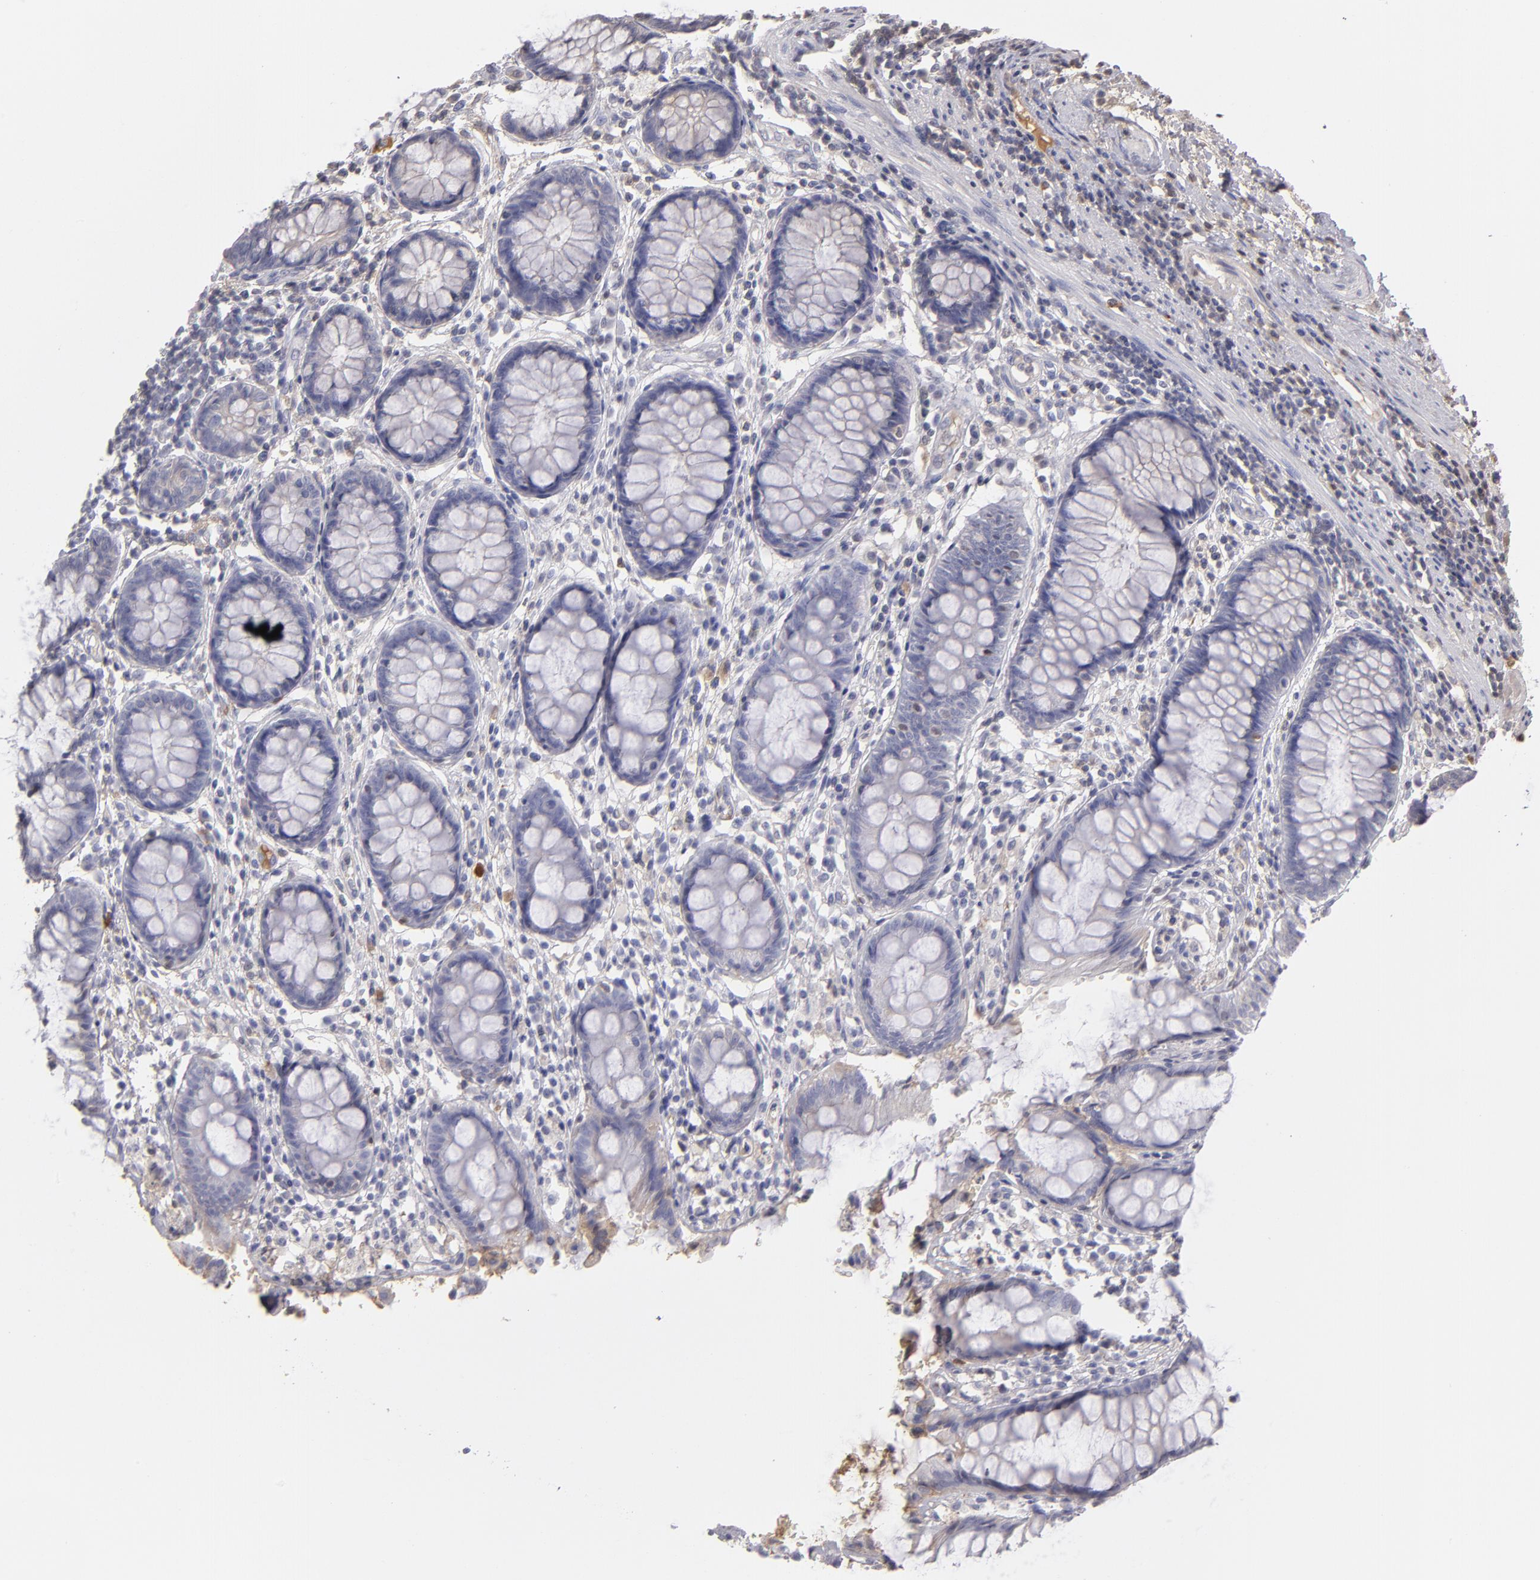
{"staining": {"intensity": "negative", "quantity": "none", "location": "none"}, "tissue": "rectum", "cell_type": "Glandular cells", "image_type": "normal", "snomed": [{"axis": "morphology", "description": "Normal tissue, NOS"}, {"axis": "topography", "description": "Rectum"}], "caption": "This is a histopathology image of immunohistochemistry (IHC) staining of normal rectum, which shows no positivity in glandular cells. (DAB (3,3'-diaminobenzidine) IHC, high magnification).", "gene": "SERPINA1", "patient": {"sex": "female", "age": 66}}